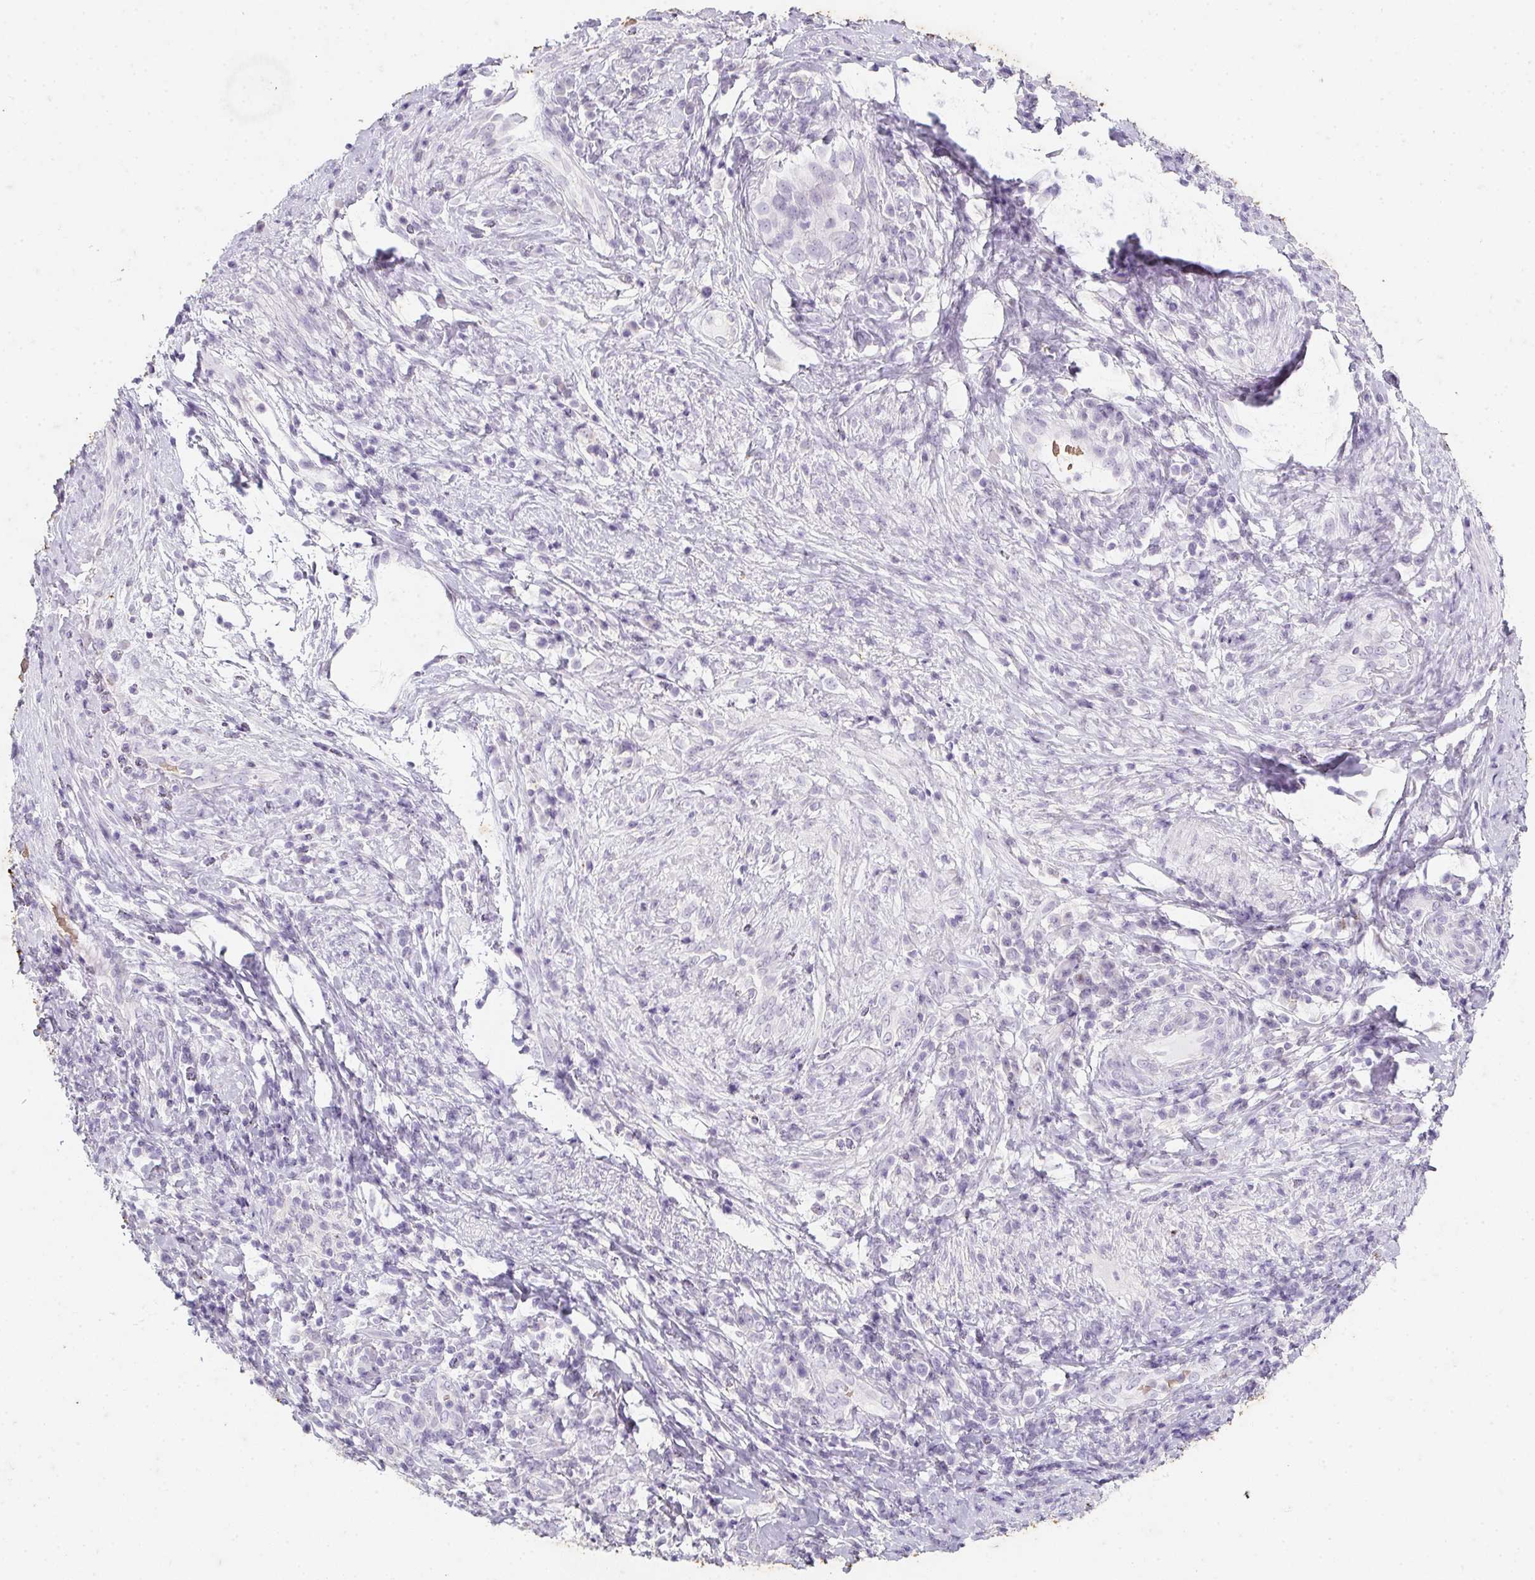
{"staining": {"intensity": "negative", "quantity": "none", "location": "none"}, "tissue": "cervical cancer", "cell_type": "Tumor cells", "image_type": "cancer", "snomed": [{"axis": "morphology", "description": "Squamous cell carcinoma, NOS"}, {"axis": "topography", "description": "Cervix"}], "caption": "Immunohistochemical staining of cervical cancer (squamous cell carcinoma) reveals no significant expression in tumor cells.", "gene": "DCD", "patient": {"sex": "female", "age": 46}}